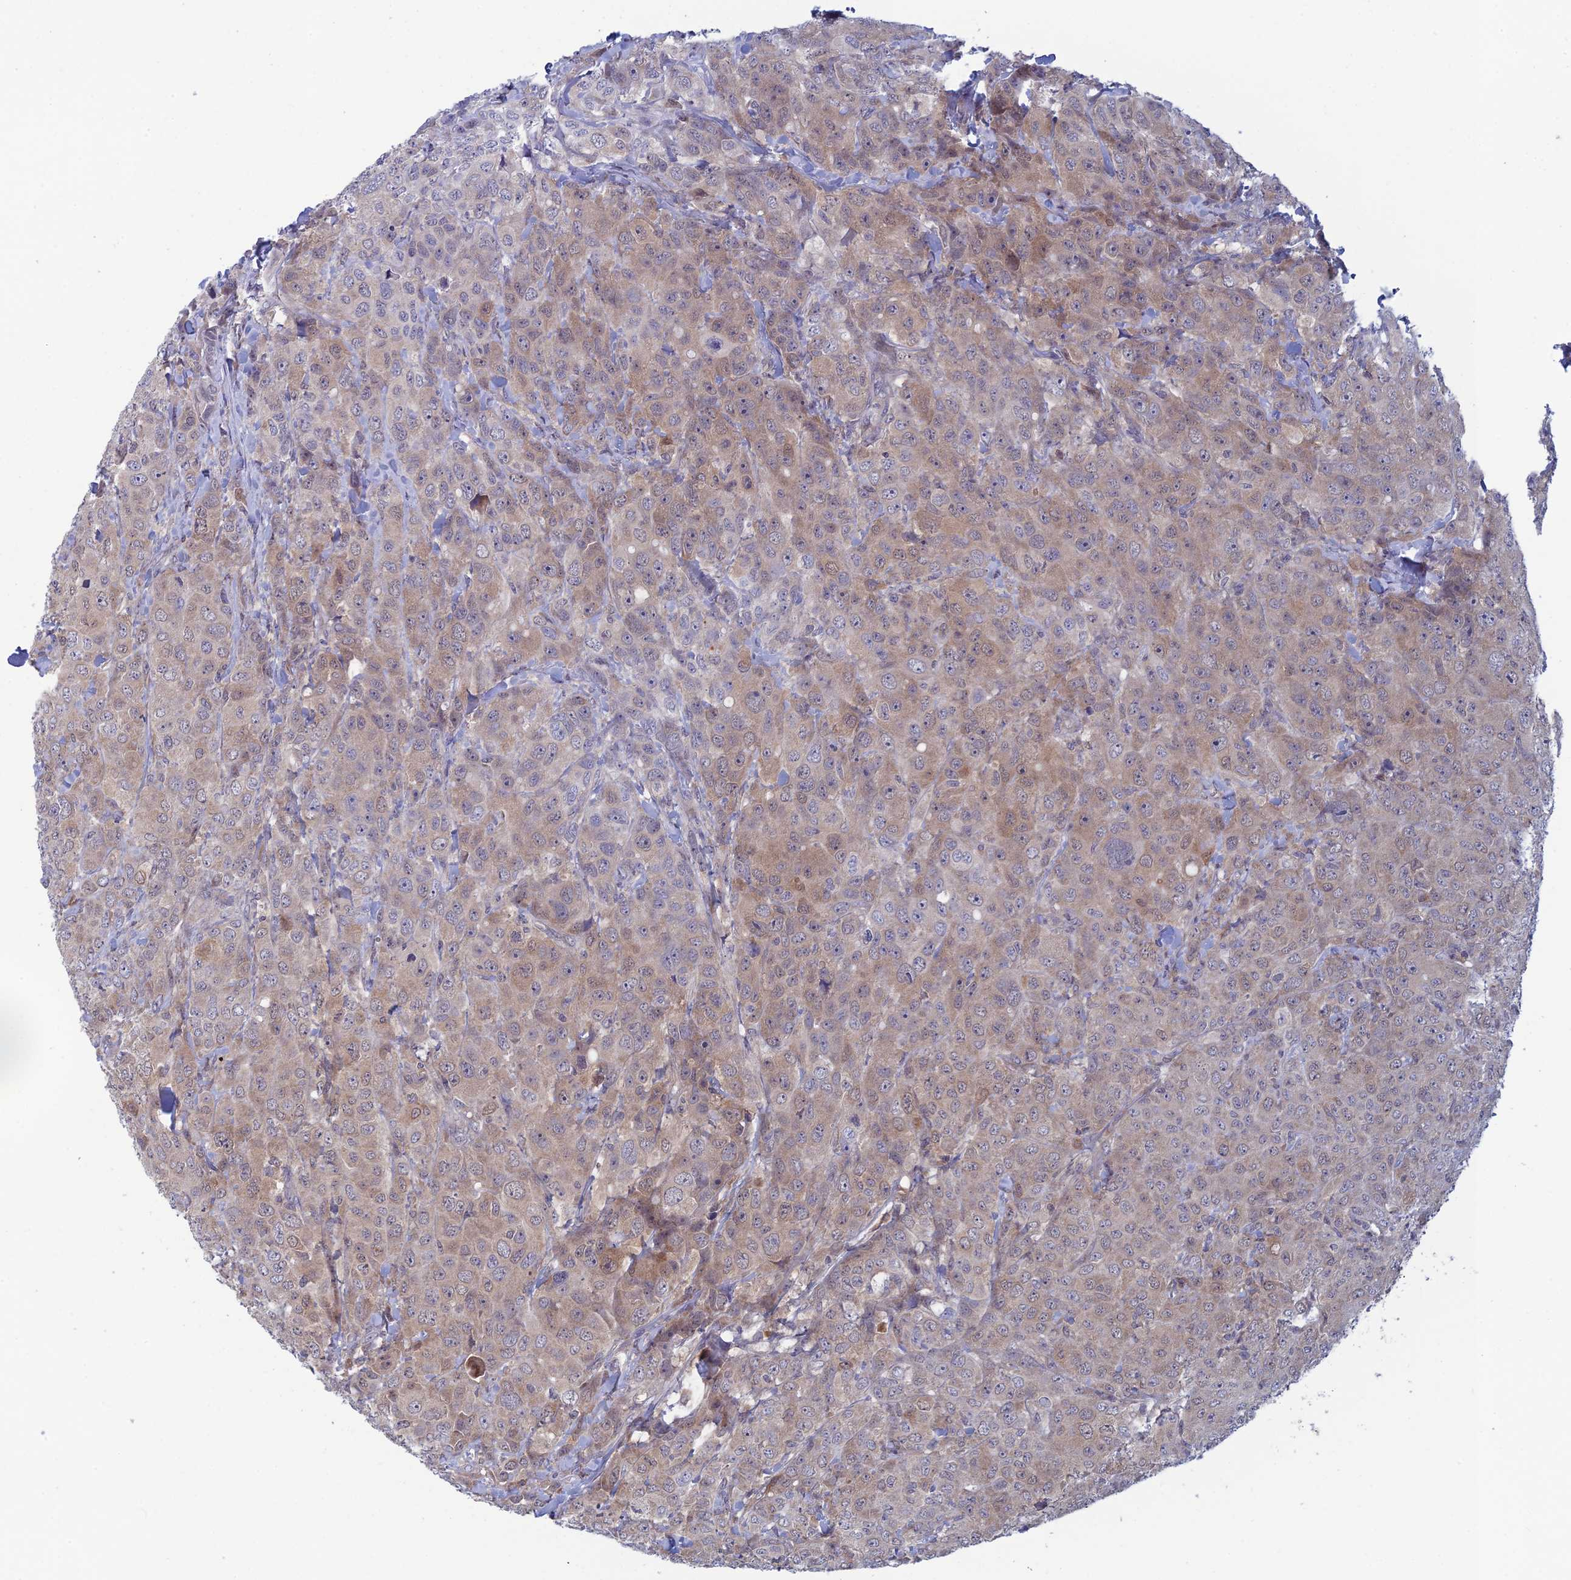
{"staining": {"intensity": "weak", "quantity": ">75%", "location": "cytoplasmic/membranous"}, "tissue": "breast cancer", "cell_type": "Tumor cells", "image_type": "cancer", "snomed": [{"axis": "morphology", "description": "Duct carcinoma"}, {"axis": "topography", "description": "Breast"}], "caption": "High-magnification brightfield microscopy of infiltrating ductal carcinoma (breast) stained with DAB (brown) and counterstained with hematoxylin (blue). tumor cells exhibit weak cytoplasmic/membranous staining is identified in about>75% of cells.", "gene": "SRA1", "patient": {"sex": "female", "age": 43}}